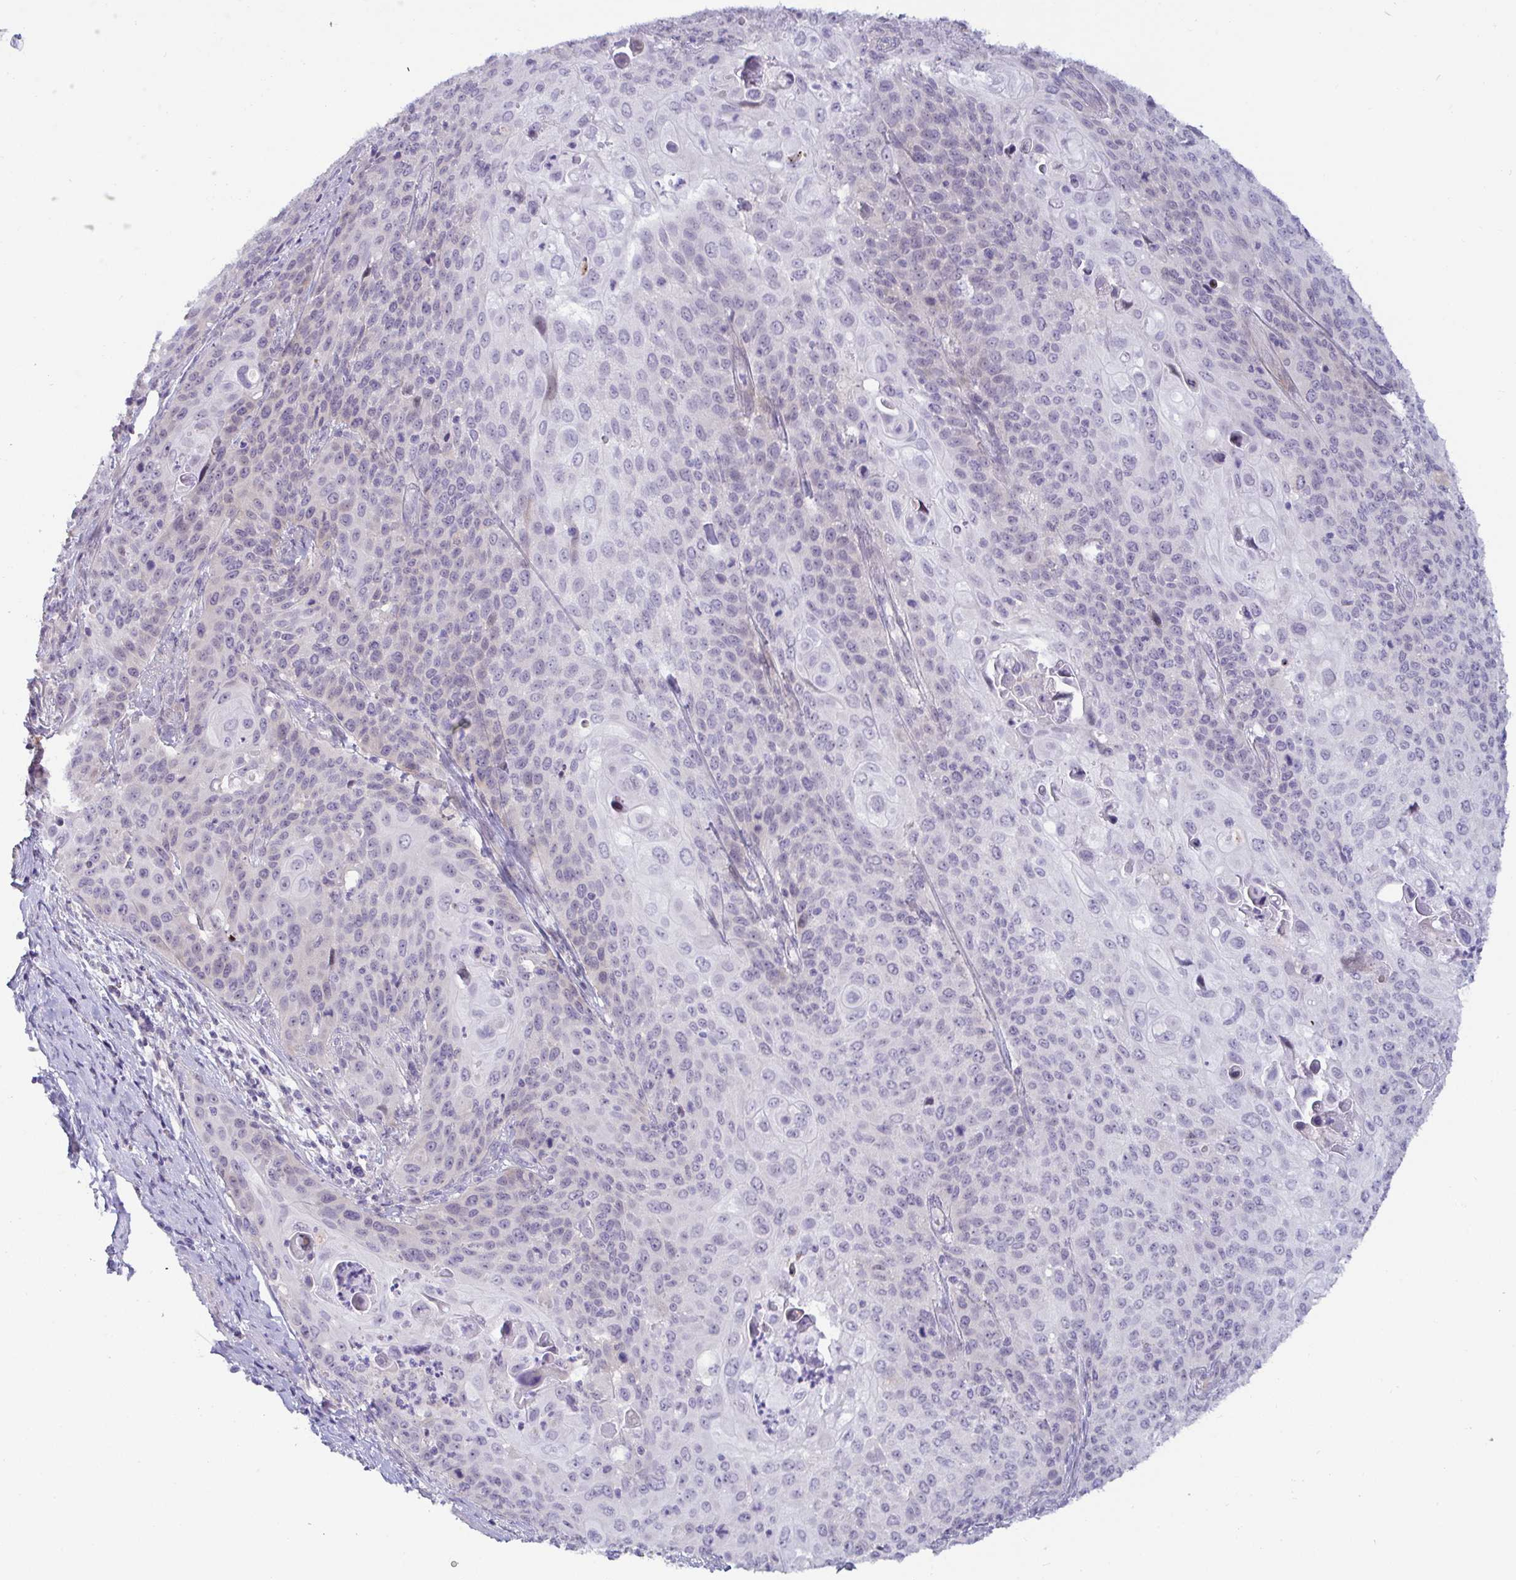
{"staining": {"intensity": "negative", "quantity": "none", "location": "none"}, "tissue": "cervical cancer", "cell_type": "Tumor cells", "image_type": "cancer", "snomed": [{"axis": "morphology", "description": "Squamous cell carcinoma, NOS"}, {"axis": "topography", "description": "Cervix"}], "caption": "Immunohistochemical staining of cervical squamous cell carcinoma reveals no significant staining in tumor cells. (Stains: DAB IHC with hematoxylin counter stain, Microscopy: brightfield microscopy at high magnification).", "gene": "GSTM1", "patient": {"sex": "female", "age": 65}}